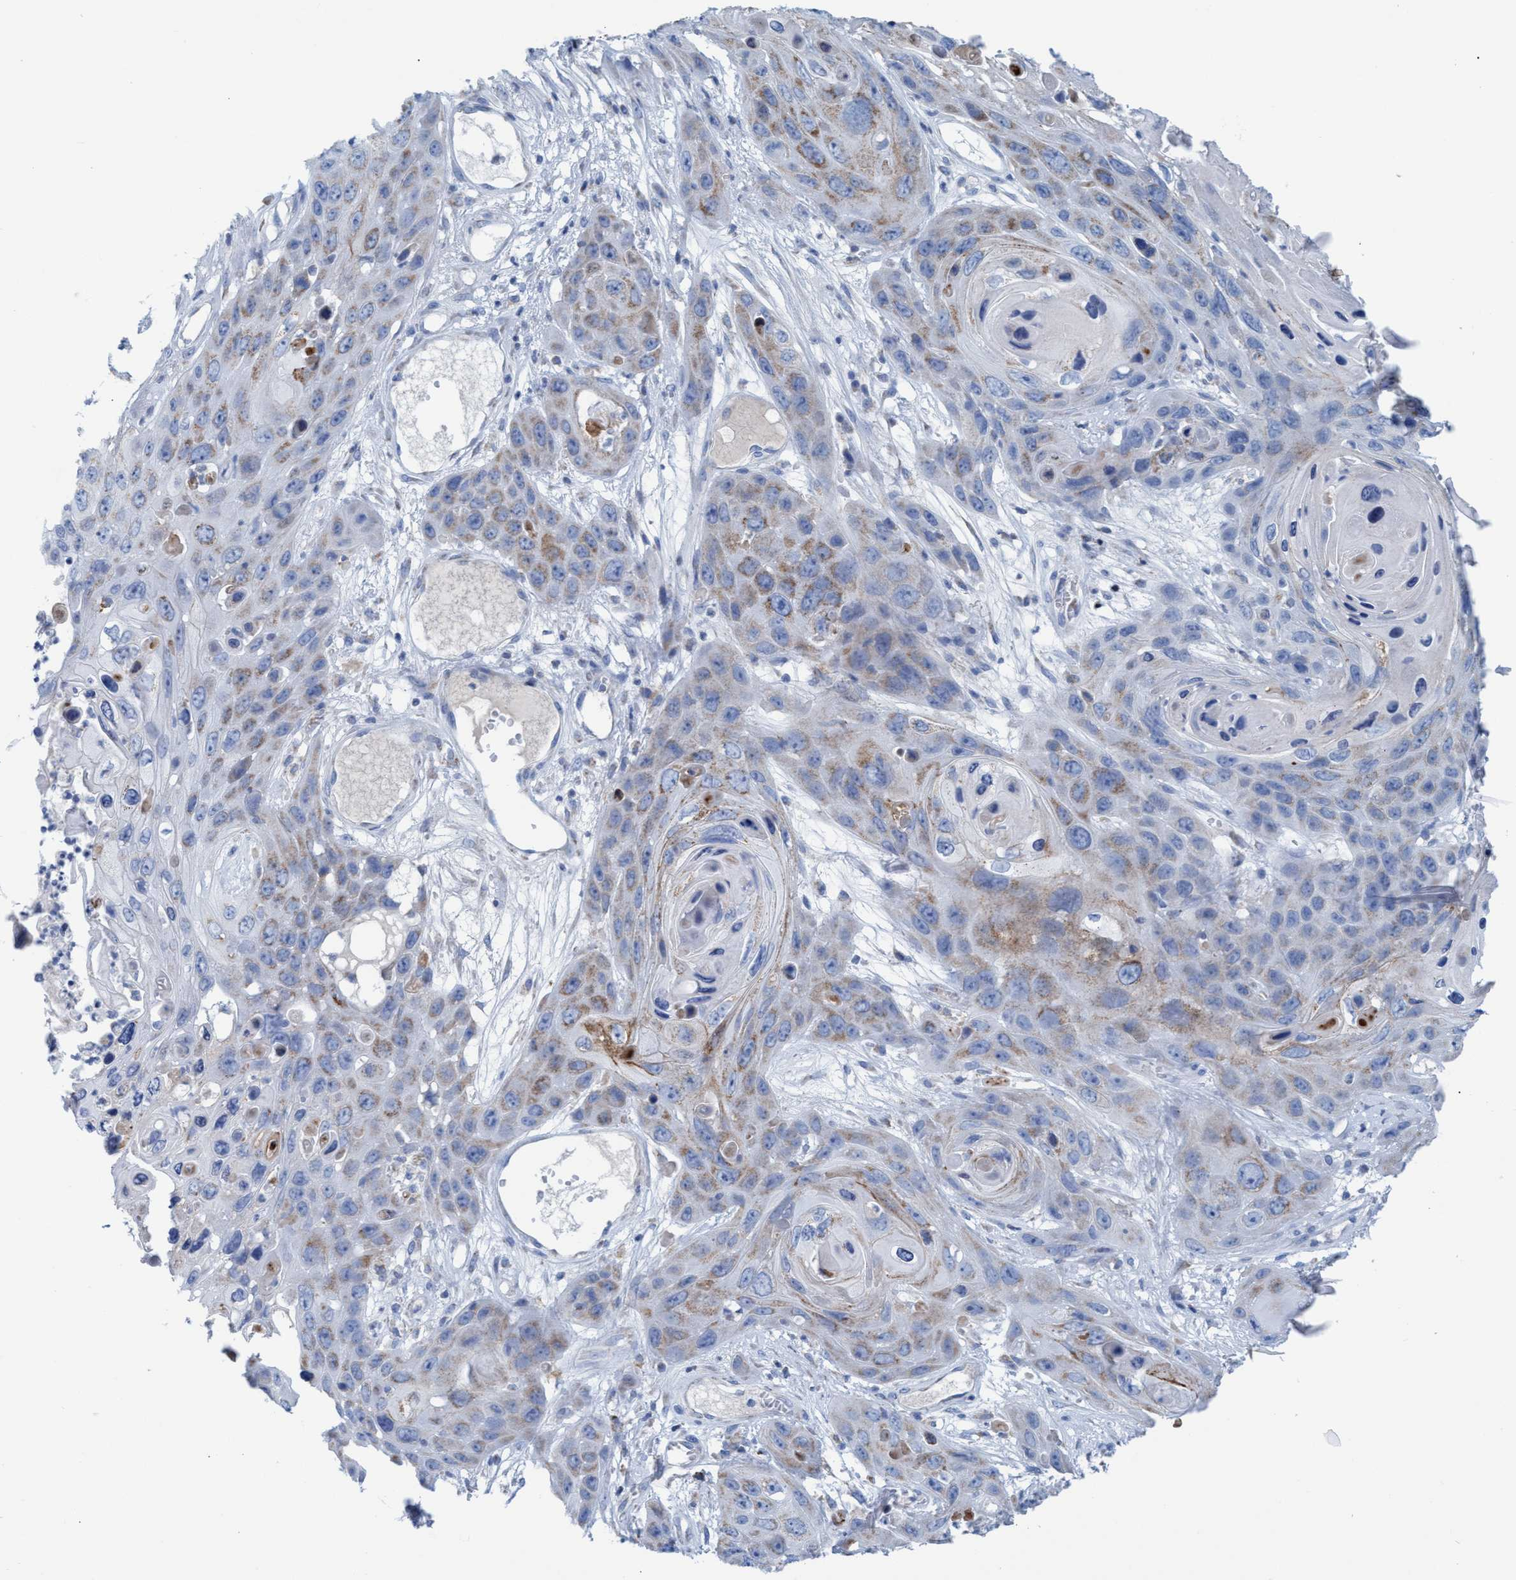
{"staining": {"intensity": "moderate", "quantity": "25%-75%", "location": "cytoplasmic/membranous"}, "tissue": "skin cancer", "cell_type": "Tumor cells", "image_type": "cancer", "snomed": [{"axis": "morphology", "description": "Squamous cell carcinoma, NOS"}, {"axis": "topography", "description": "Skin"}], "caption": "This is a histology image of immunohistochemistry staining of skin squamous cell carcinoma, which shows moderate positivity in the cytoplasmic/membranous of tumor cells.", "gene": "GGA3", "patient": {"sex": "male", "age": 55}}